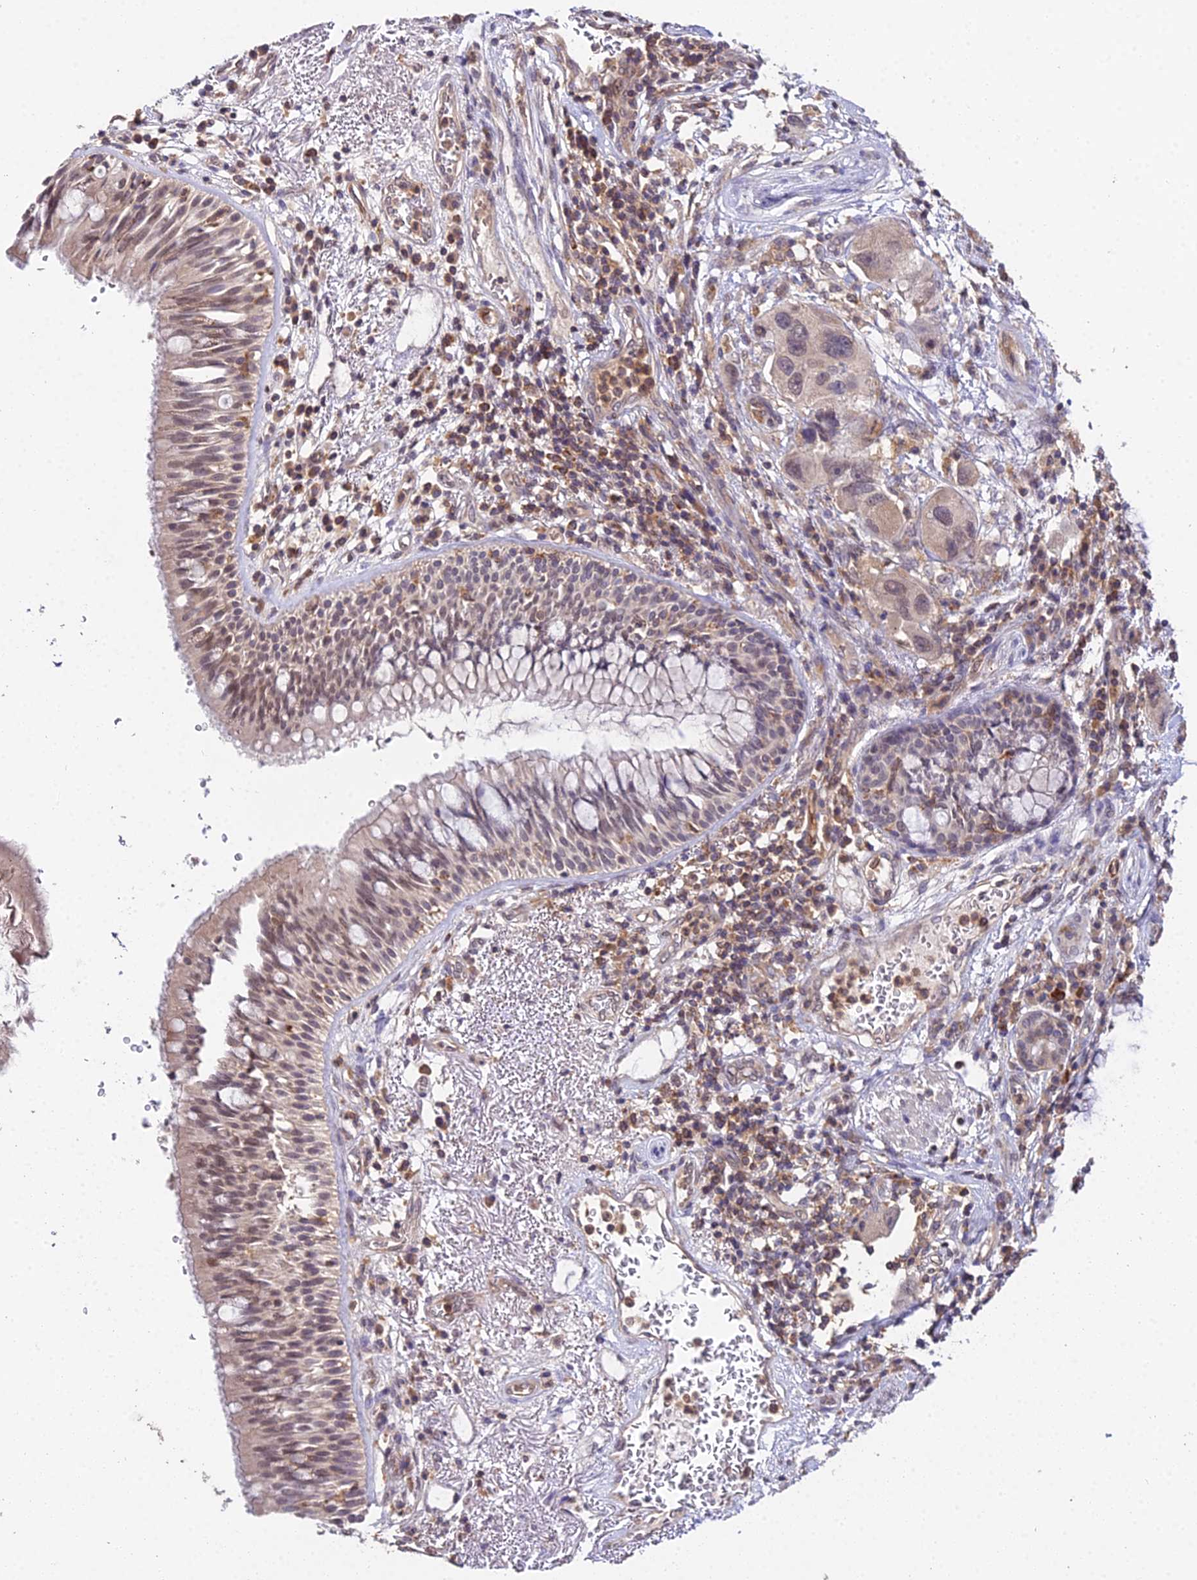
{"staining": {"intensity": "weak", "quantity": ">75%", "location": "cytoplasmic/membranous,nuclear"}, "tissue": "bronchus", "cell_type": "Respiratory epithelial cells", "image_type": "normal", "snomed": [{"axis": "morphology", "description": "Normal tissue, NOS"}, {"axis": "morphology", "description": "Adenocarcinoma, NOS"}, {"axis": "morphology", "description": "Adenocarcinoma, metastatic, NOS"}, {"axis": "topography", "description": "Lymph node"}, {"axis": "topography", "description": "Bronchus"}, {"axis": "topography", "description": "Lung"}], "caption": "A histopathology image of human bronchus stained for a protein shows weak cytoplasmic/membranous,nuclear brown staining in respiratory epithelial cells. The staining is performed using DAB (3,3'-diaminobenzidine) brown chromogen to label protein expression. The nuclei are counter-stained blue using hematoxylin.", "gene": "TPRX1", "patient": {"sex": "female", "age": 54}}